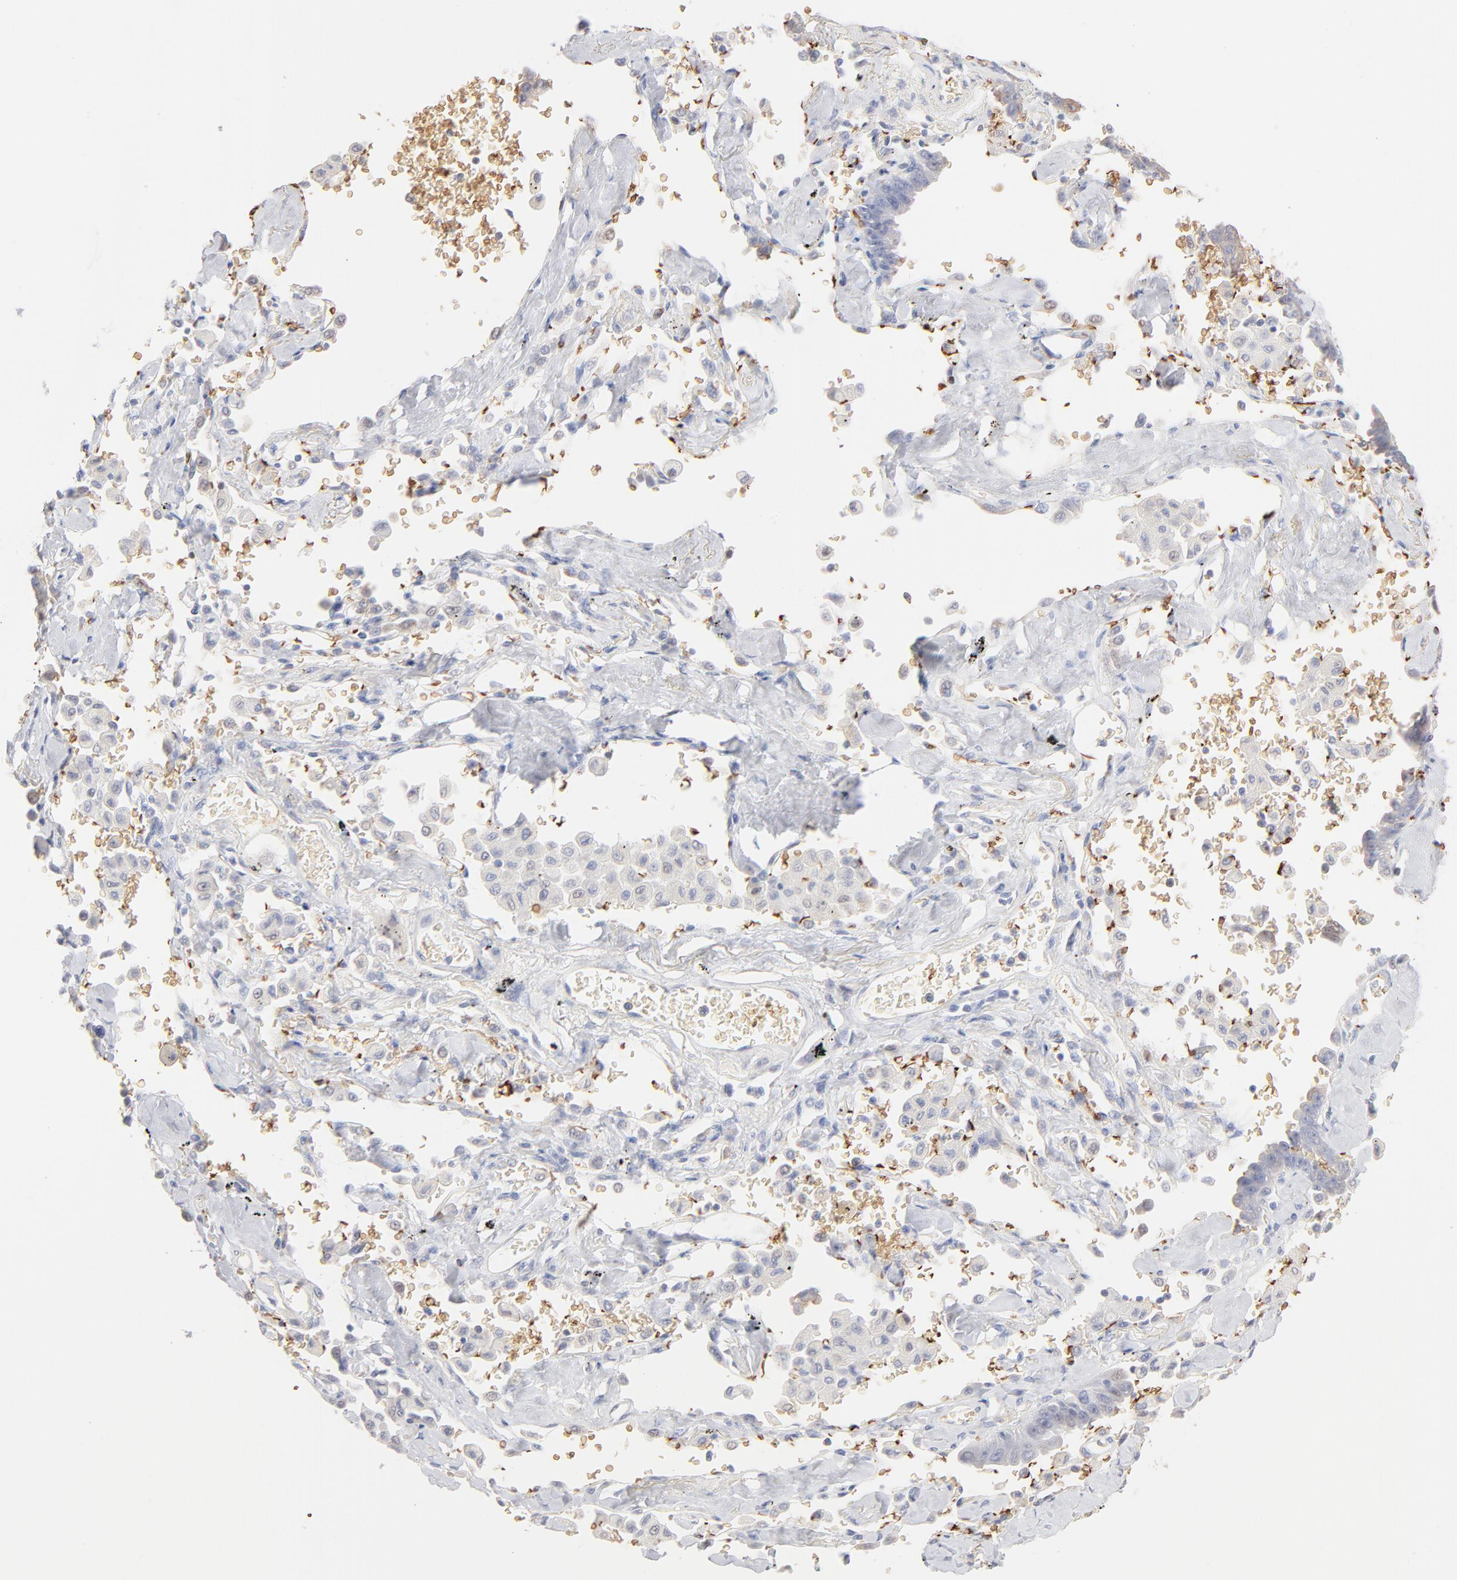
{"staining": {"intensity": "negative", "quantity": "none", "location": "none"}, "tissue": "lung cancer", "cell_type": "Tumor cells", "image_type": "cancer", "snomed": [{"axis": "morphology", "description": "Adenocarcinoma, NOS"}, {"axis": "topography", "description": "Lung"}], "caption": "DAB (3,3'-diaminobenzidine) immunohistochemical staining of lung adenocarcinoma demonstrates no significant expression in tumor cells.", "gene": "SPTB", "patient": {"sex": "female", "age": 64}}